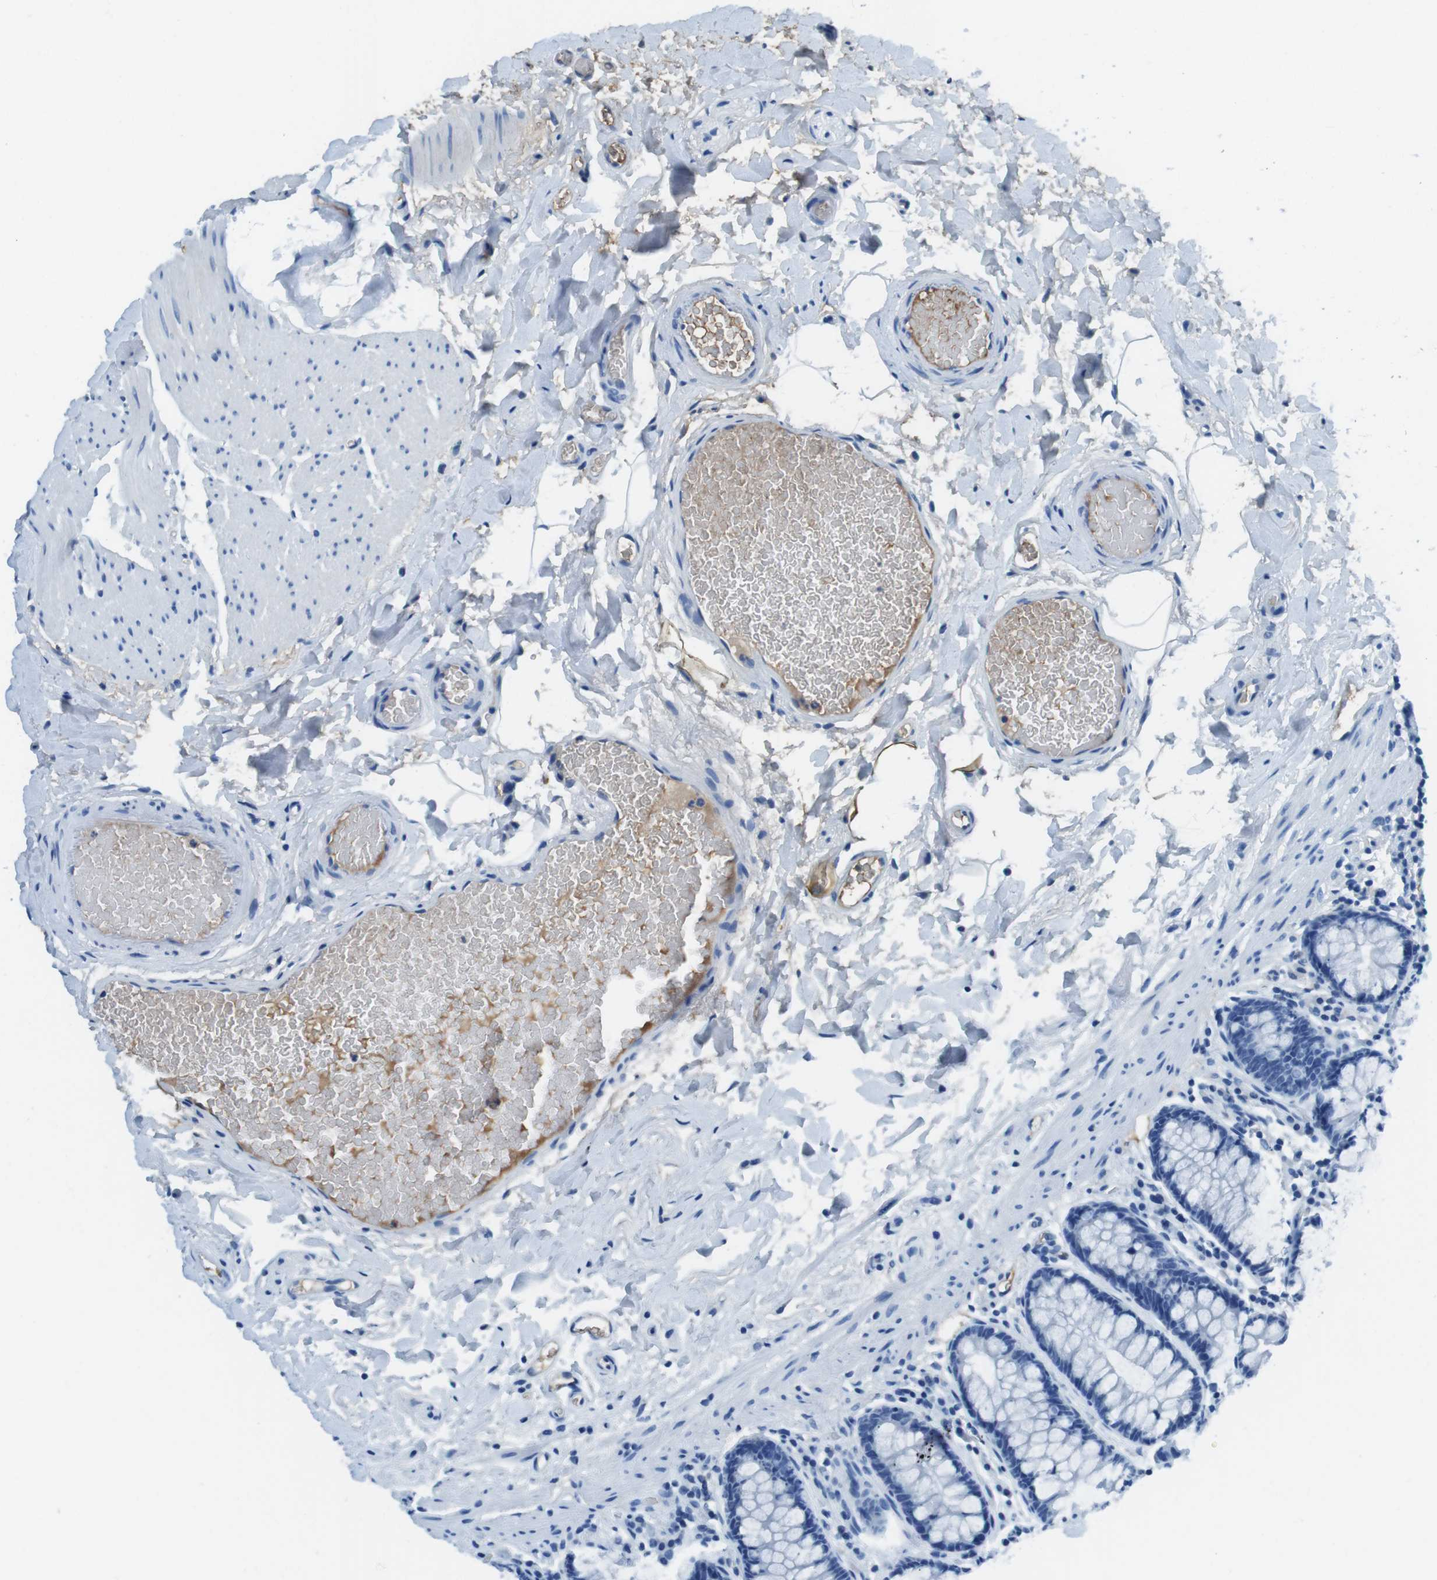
{"staining": {"intensity": "negative", "quantity": "none", "location": "none"}, "tissue": "colon", "cell_type": "Endothelial cells", "image_type": "normal", "snomed": [{"axis": "morphology", "description": "Normal tissue, NOS"}, {"axis": "topography", "description": "Colon"}], "caption": "This is a micrograph of IHC staining of unremarkable colon, which shows no positivity in endothelial cells. (IHC, brightfield microscopy, high magnification).", "gene": "TMPRSS15", "patient": {"sex": "female", "age": 80}}